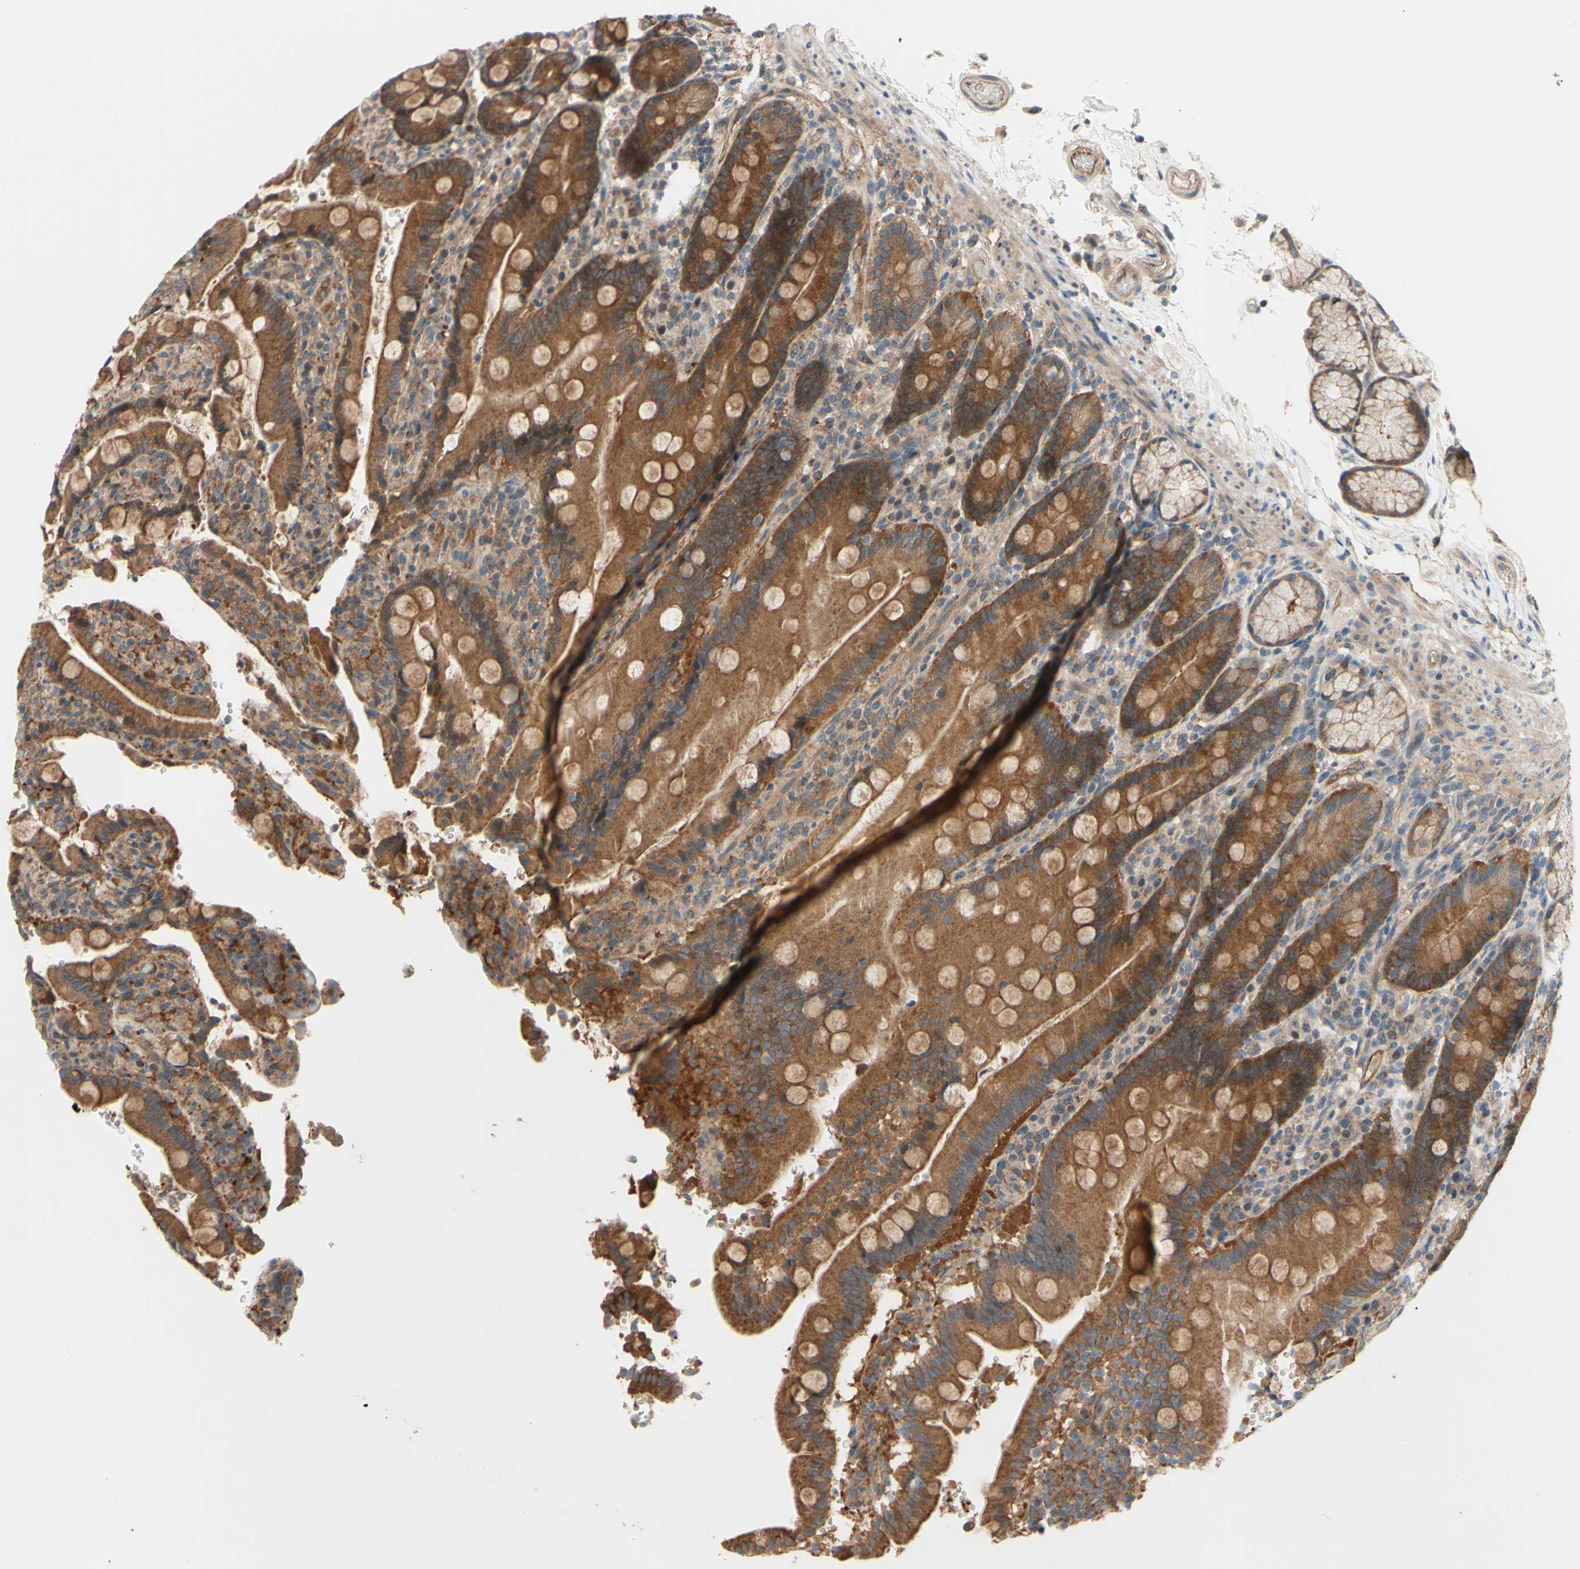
{"staining": {"intensity": "moderate", "quantity": ">75%", "location": "cytoplasmic/membranous"}, "tissue": "duodenum", "cell_type": "Glandular cells", "image_type": "normal", "snomed": [{"axis": "morphology", "description": "Normal tissue, NOS"}, {"axis": "topography", "description": "Small intestine, NOS"}], "caption": "Duodenum stained for a protein shows moderate cytoplasmic/membranous positivity in glandular cells. The protein is stained brown, and the nuclei are stained in blue (DAB (3,3'-diaminobenzidine) IHC with brightfield microscopy, high magnification).", "gene": "DYNLRB1", "patient": {"sex": "female", "age": 71}}